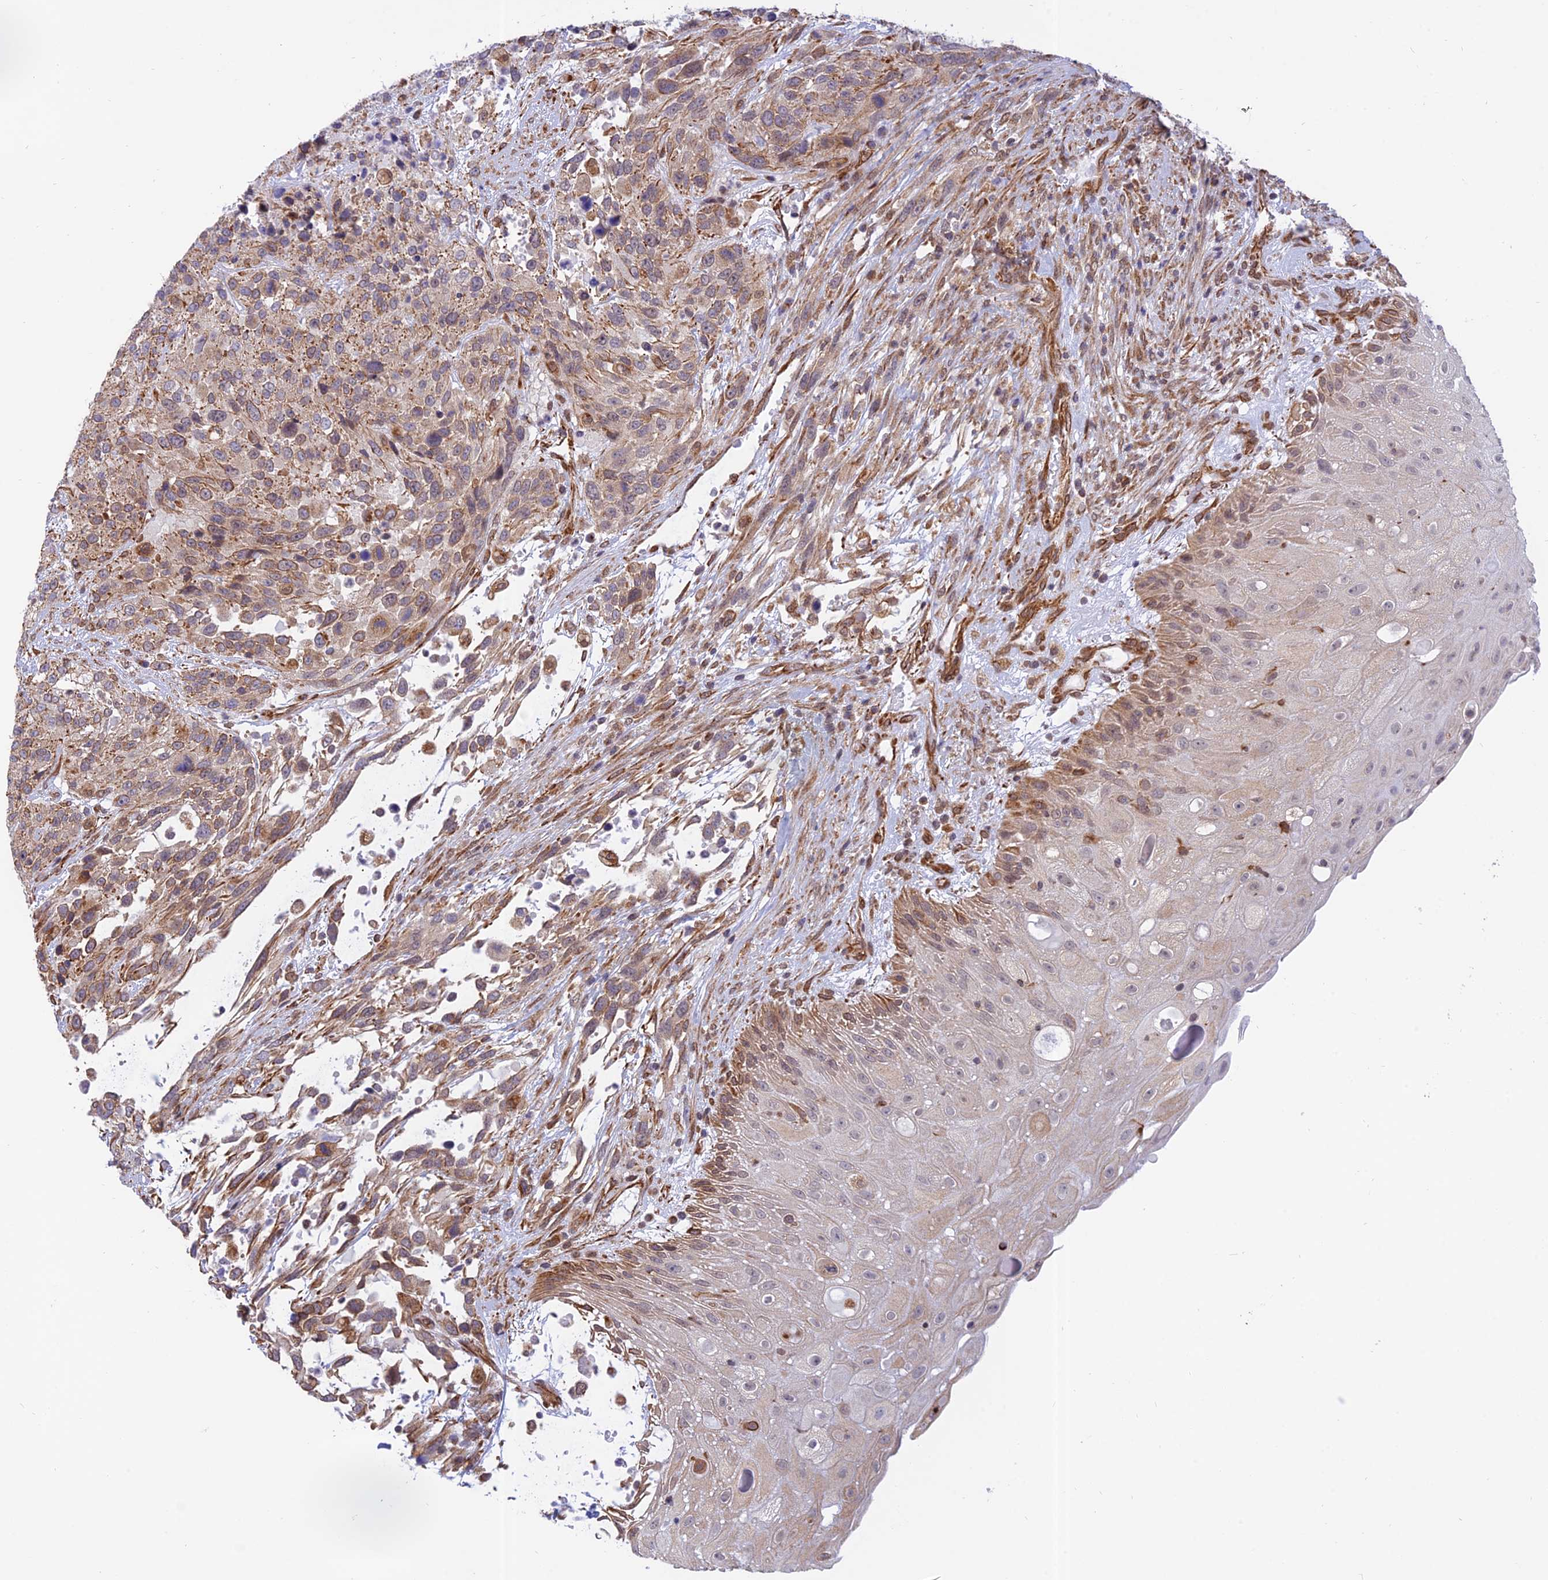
{"staining": {"intensity": "moderate", "quantity": ">75%", "location": "cytoplasmic/membranous"}, "tissue": "urothelial cancer", "cell_type": "Tumor cells", "image_type": "cancer", "snomed": [{"axis": "morphology", "description": "Urothelial carcinoma, High grade"}, {"axis": "topography", "description": "Urinary bladder"}], "caption": "A brown stain shows moderate cytoplasmic/membranous positivity of a protein in high-grade urothelial carcinoma tumor cells.", "gene": "PAGR1", "patient": {"sex": "female", "age": 70}}